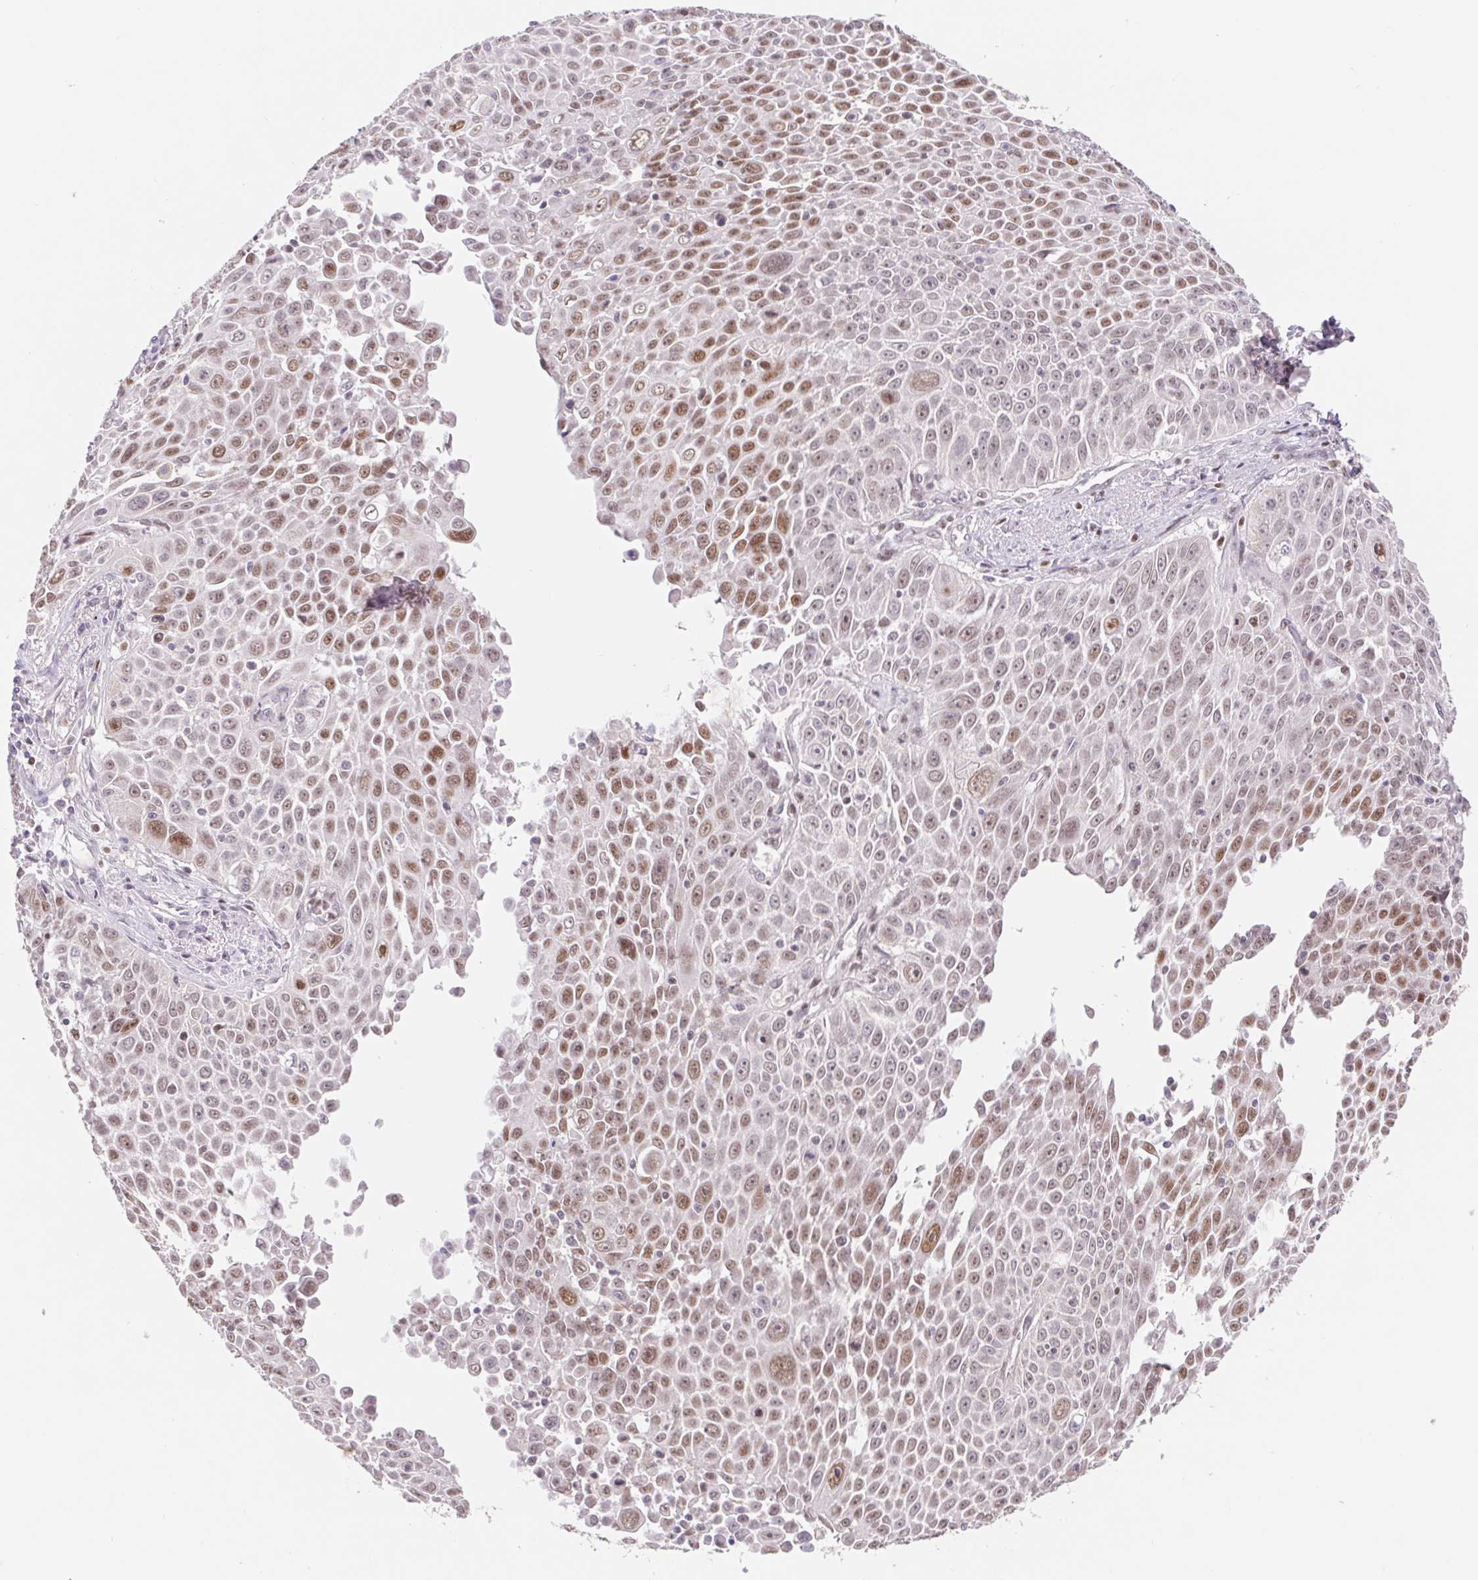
{"staining": {"intensity": "moderate", "quantity": ">75%", "location": "nuclear"}, "tissue": "lung cancer", "cell_type": "Tumor cells", "image_type": "cancer", "snomed": [{"axis": "morphology", "description": "Squamous cell carcinoma, NOS"}, {"axis": "morphology", "description": "Squamous cell carcinoma, metastatic, NOS"}, {"axis": "topography", "description": "Lymph node"}, {"axis": "topography", "description": "Lung"}], "caption": "Immunohistochemistry micrograph of neoplastic tissue: lung cancer (metastatic squamous cell carcinoma) stained using IHC reveals medium levels of moderate protein expression localized specifically in the nuclear of tumor cells, appearing as a nuclear brown color.", "gene": "TRERF1", "patient": {"sex": "female", "age": 62}}